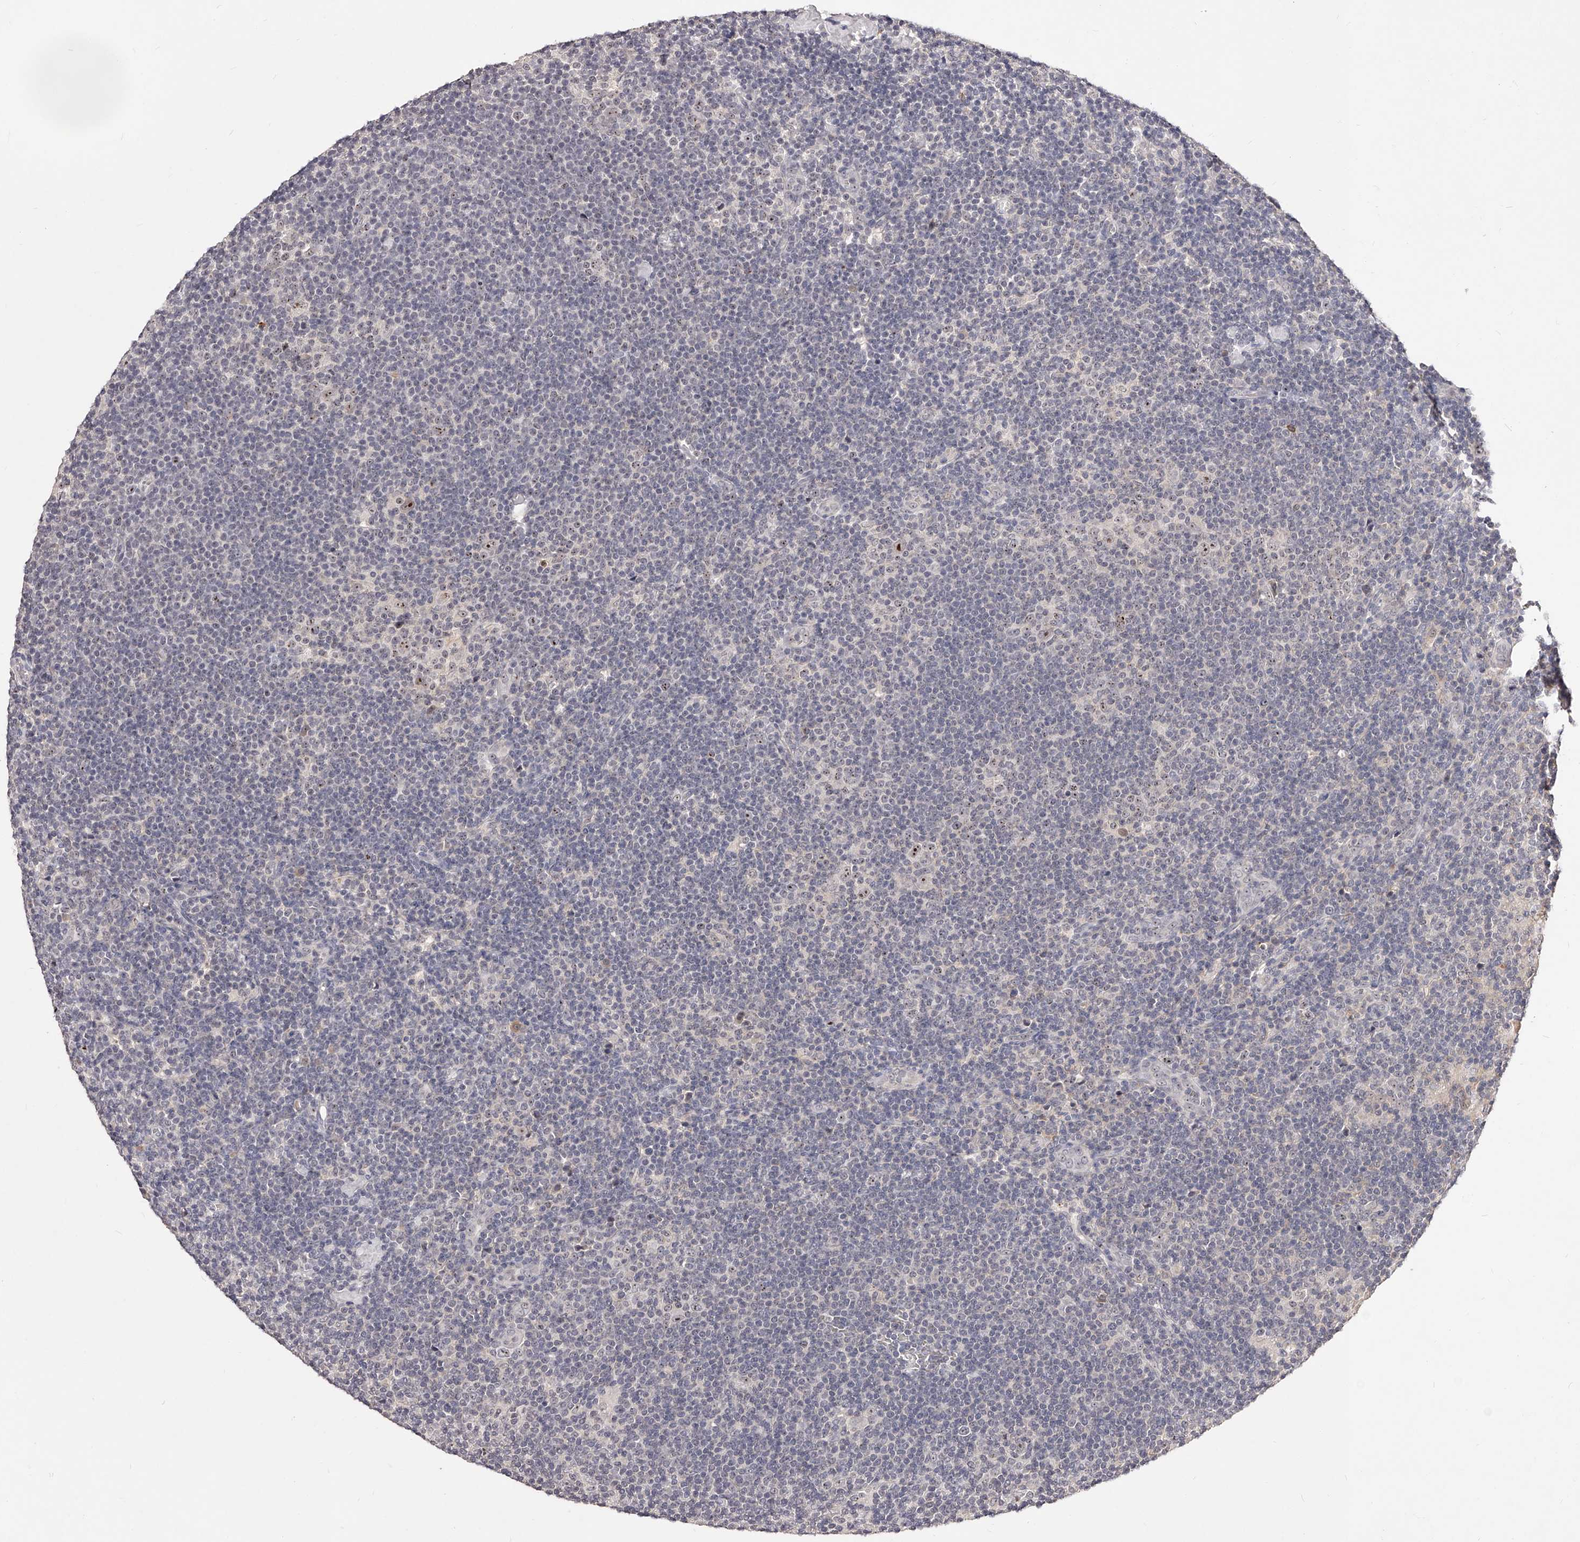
{"staining": {"intensity": "weak", "quantity": "25%-75%", "location": "nuclear"}, "tissue": "lymphoma", "cell_type": "Tumor cells", "image_type": "cancer", "snomed": [{"axis": "morphology", "description": "Hodgkin's disease, NOS"}, {"axis": "topography", "description": "Lymph node"}], "caption": "Weak nuclear expression is appreciated in about 25%-75% of tumor cells in Hodgkin's disease.", "gene": "PHACTR1", "patient": {"sex": "female", "age": 57}}